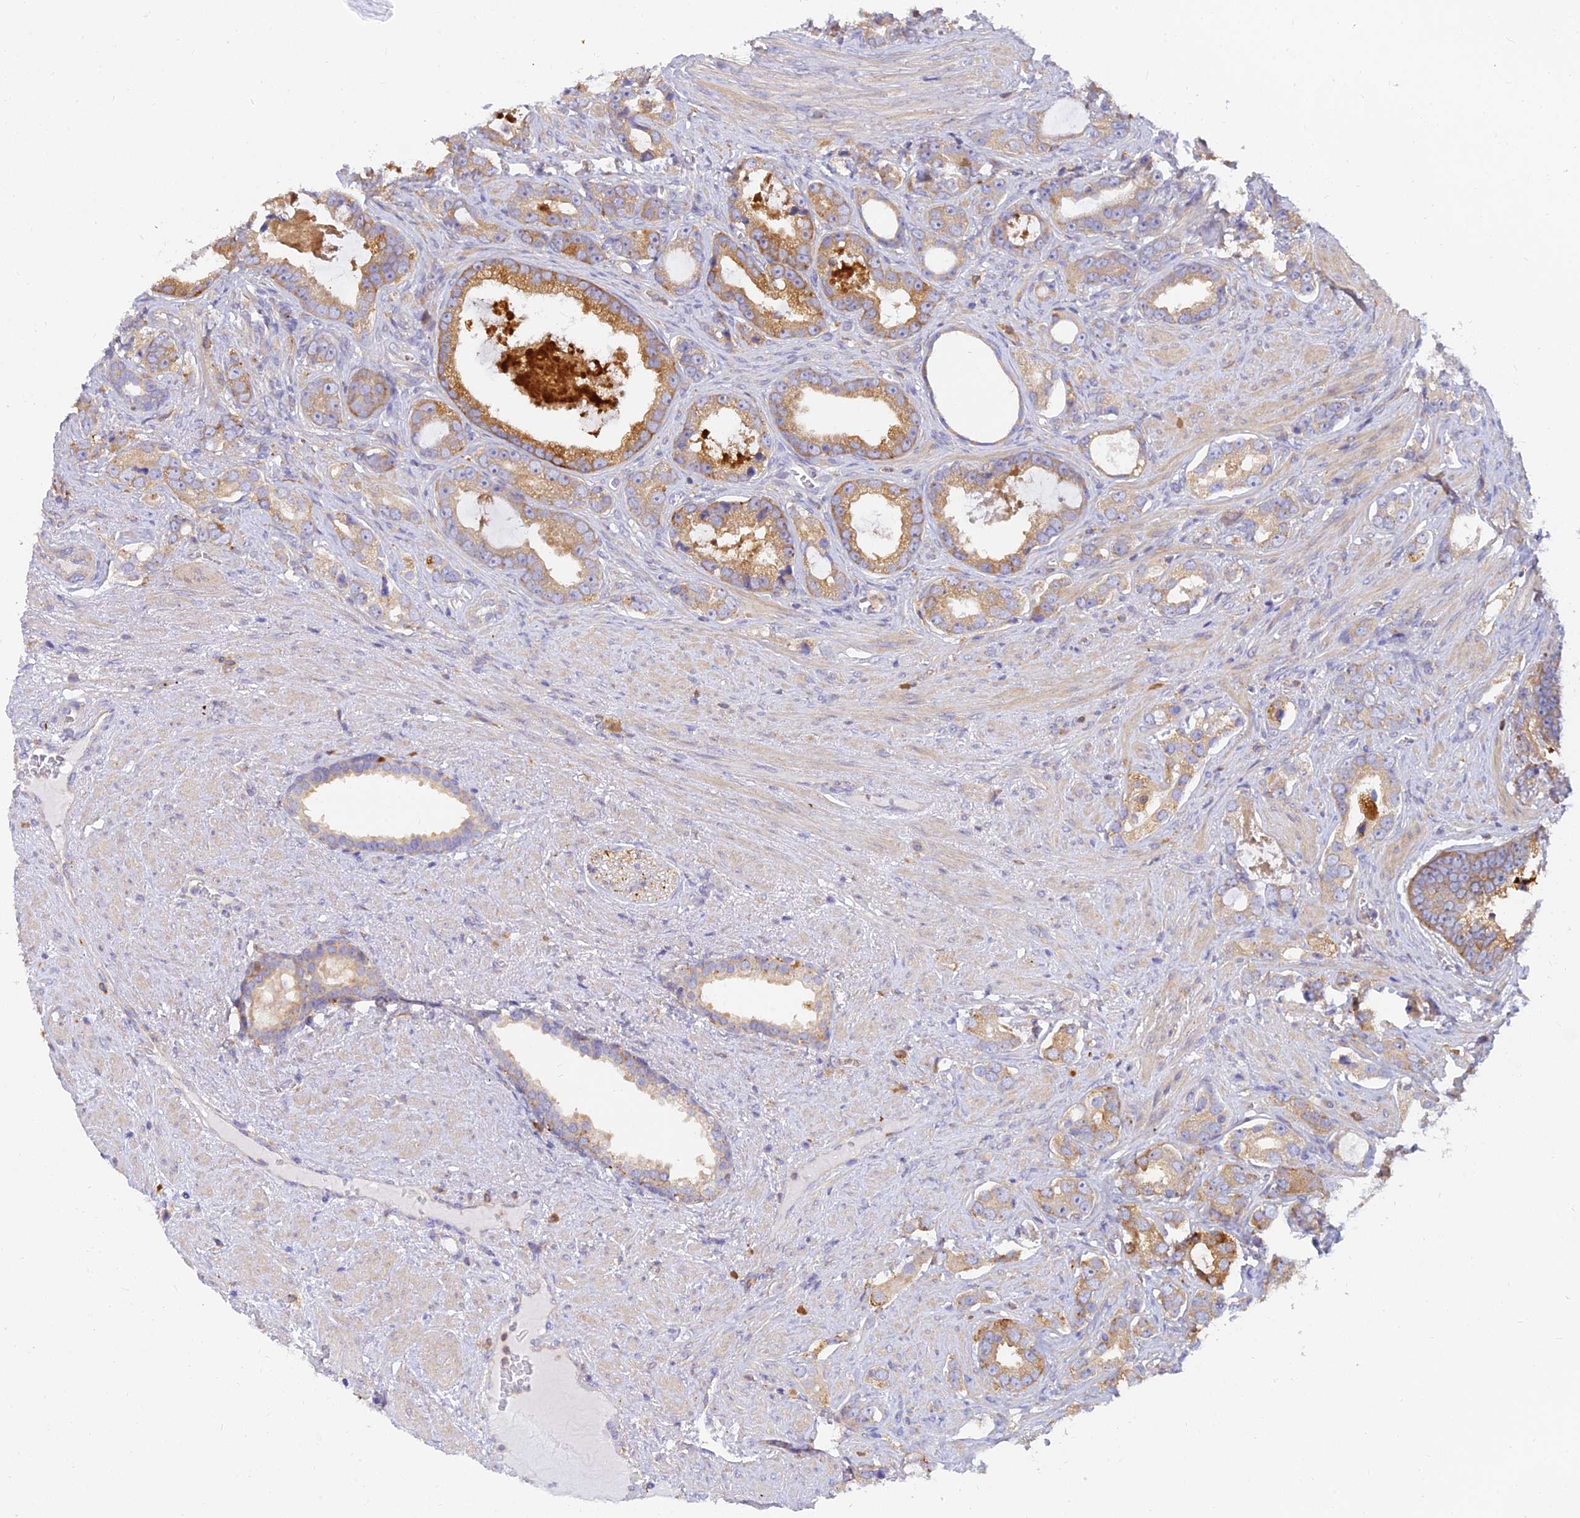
{"staining": {"intensity": "moderate", "quantity": ">75%", "location": "cytoplasmic/membranous"}, "tissue": "prostate cancer", "cell_type": "Tumor cells", "image_type": "cancer", "snomed": [{"axis": "morphology", "description": "Adenocarcinoma, High grade"}, {"axis": "topography", "description": "Prostate"}], "caption": "Immunohistochemical staining of prostate high-grade adenocarcinoma demonstrates medium levels of moderate cytoplasmic/membranous protein staining in approximately >75% of tumor cells. The protein is shown in brown color, while the nuclei are stained blue.", "gene": "ARL8B", "patient": {"sex": "male", "age": 67}}